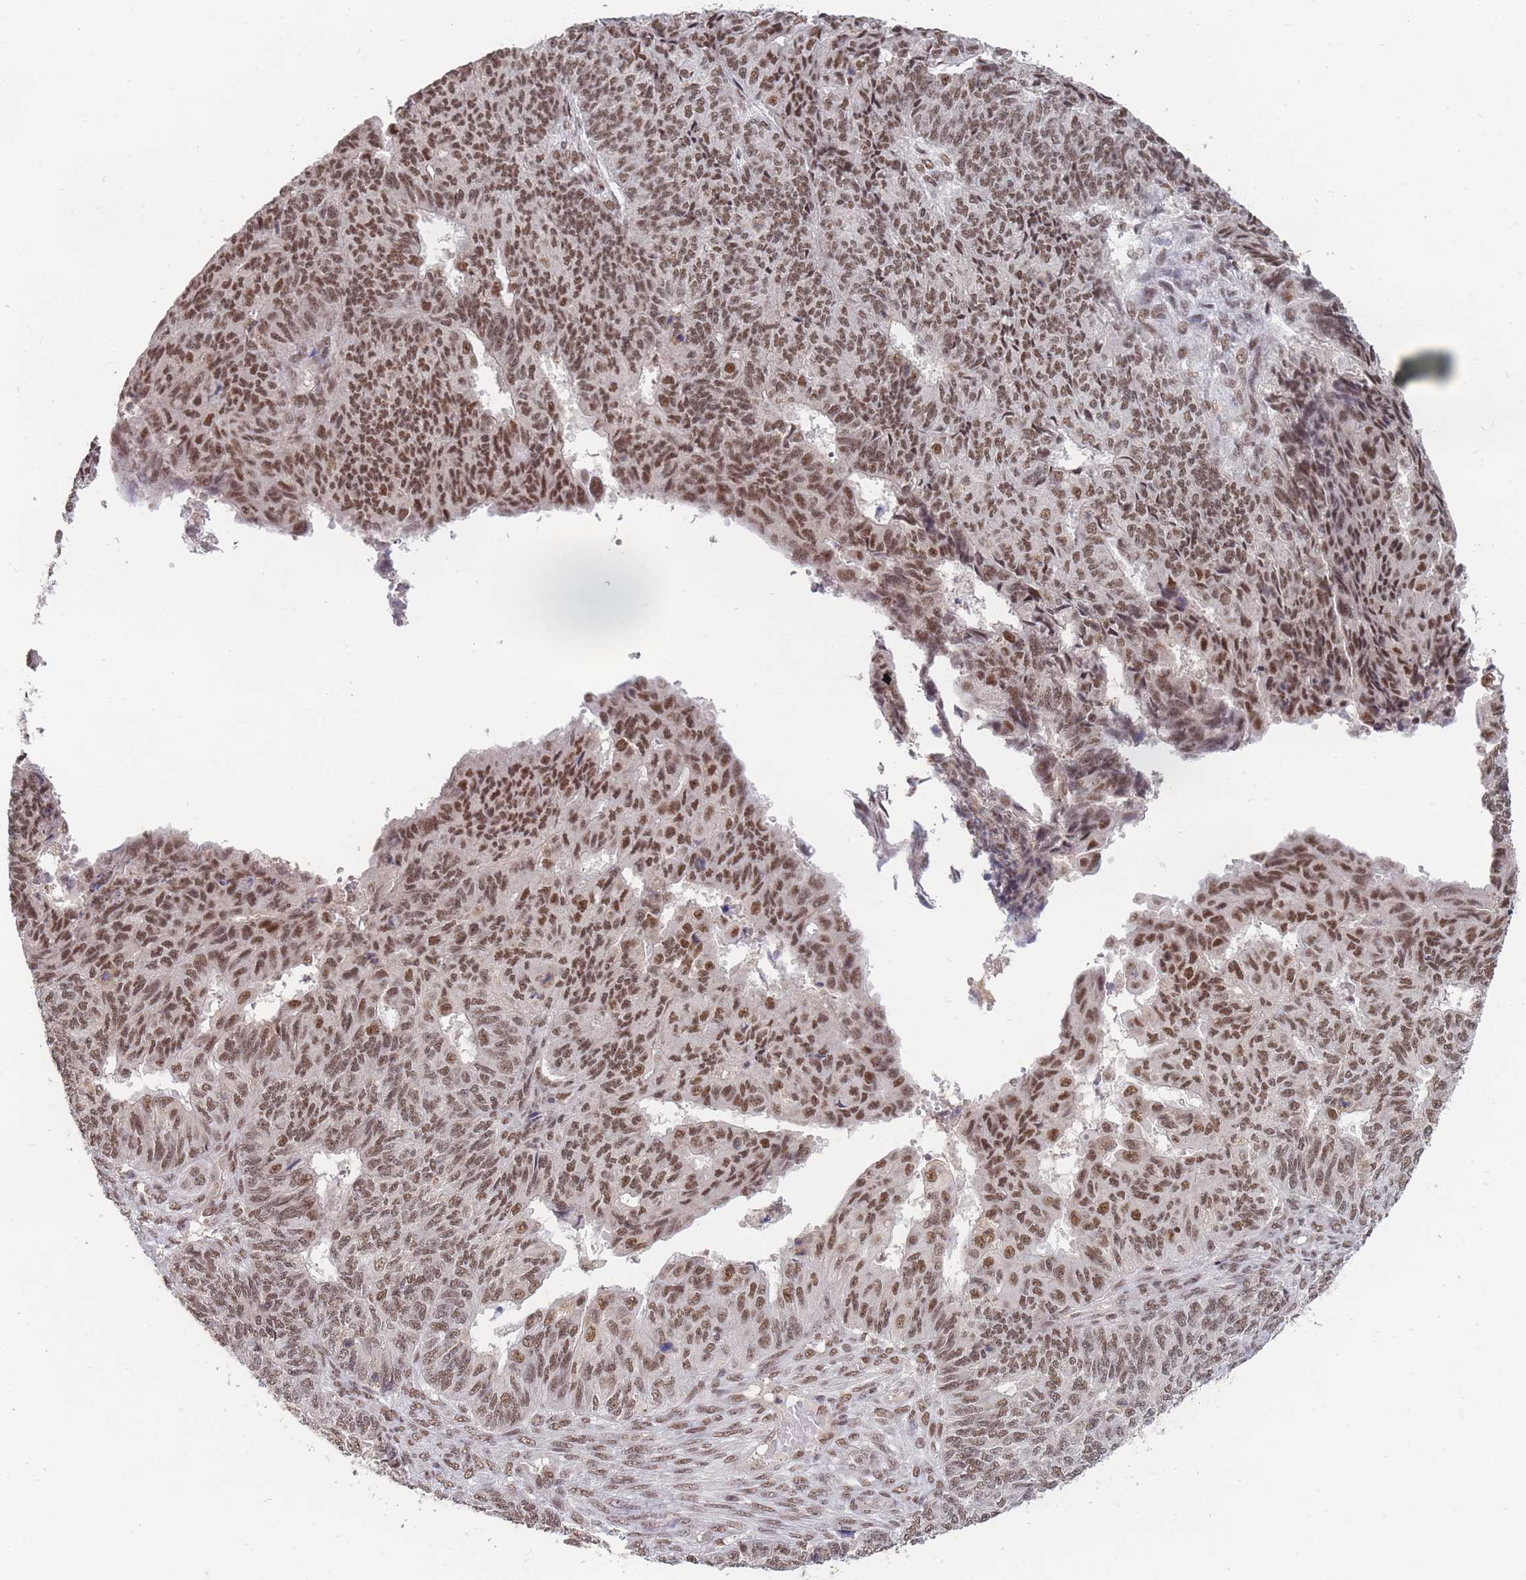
{"staining": {"intensity": "moderate", "quantity": ">75%", "location": "nuclear"}, "tissue": "endometrial cancer", "cell_type": "Tumor cells", "image_type": "cancer", "snomed": [{"axis": "morphology", "description": "Adenocarcinoma, NOS"}, {"axis": "topography", "description": "Endometrium"}], "caption": "Immunohistochemistry (IHC) photomicrograph of endometrial adenocarcinoma stained for a protein (brown), which shows medium levels of moderate nuclear positivity in about >75% of tumor cells.", "gene": "SNRPA1", "patient": {"sex": "female", "age": 32}}